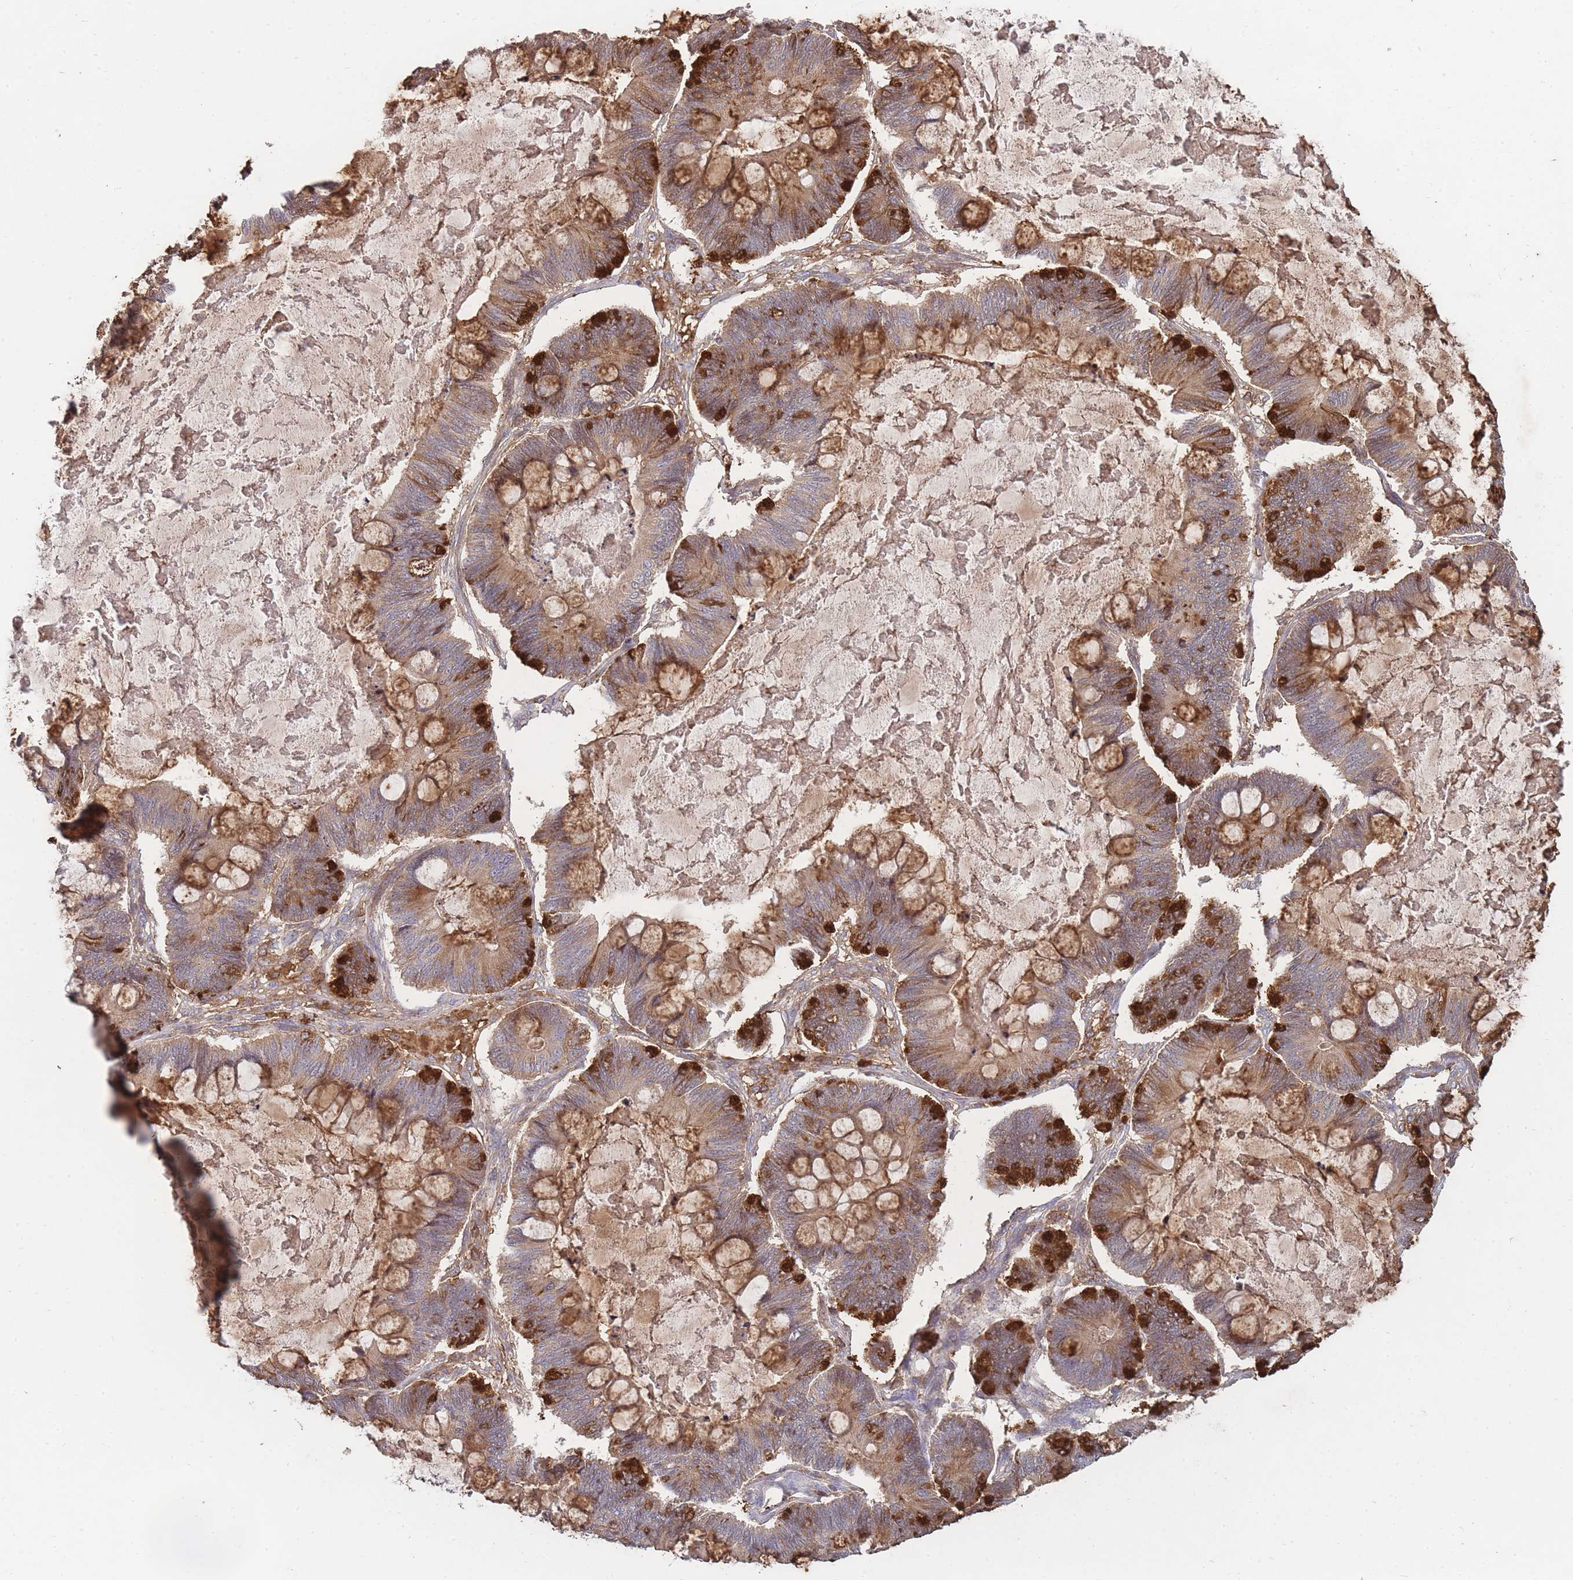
{"staining": {"intensity": "strong", "quantity": "25%-75%", "location": "cytoplasmic/membranous"}, "tissue": "ovarian cancer", "cell_type": "Tumor cells", "image_type": "cancer", "snomed": [{"axis": "morphology", "description": "Cystadenocarcinoma, mucinous, NOS"}, {"axis": "topography", "description": "Ovary"}], "caption": "IHC micrograph of mucinous cystadenocarcinoma (ovarian) stained for a protein (brown), which shows high levels of strong cytoplasmic/membranous expression in about 25%-75% of tumor cells.", "gene": "RALGDS", "patient": {"sex": "female", "age": 61}}